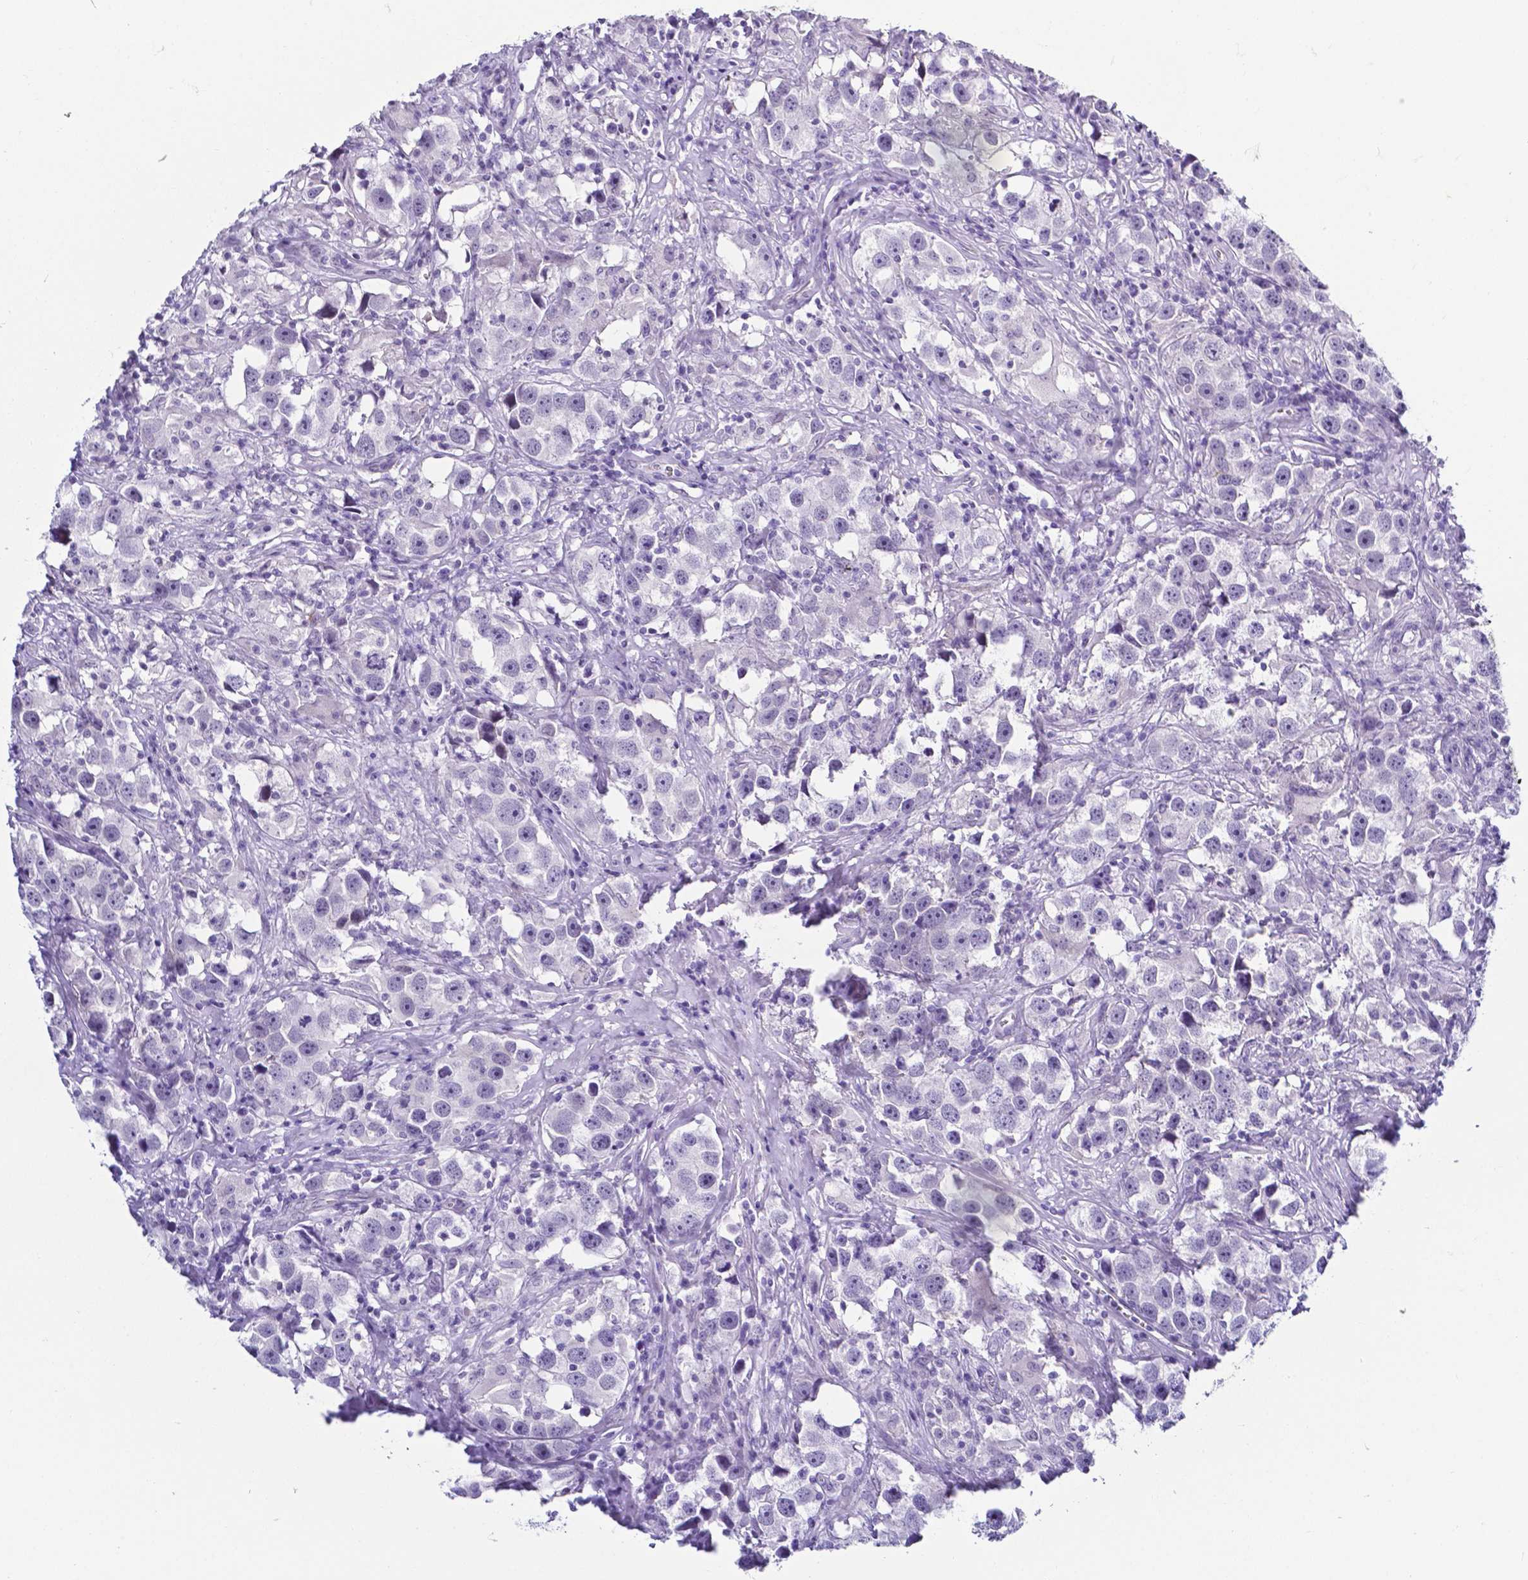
{"staining": {"intensity": "negative", "quantity": "none", "location": "none"}, "tissue": "testis cancer", "cell_type": "Tumor cells", "image_type": "cancer", "snomed": [{"axis": "morphology", "description": "Seminoma, NOS"}, {"axis": "topography", "description": "Testis"}], "caption": "There is no significant expression in tumor cells of seminoma (testis).", "gene": "FAM83G", "patient": {"sex": "male", "age": 49}}